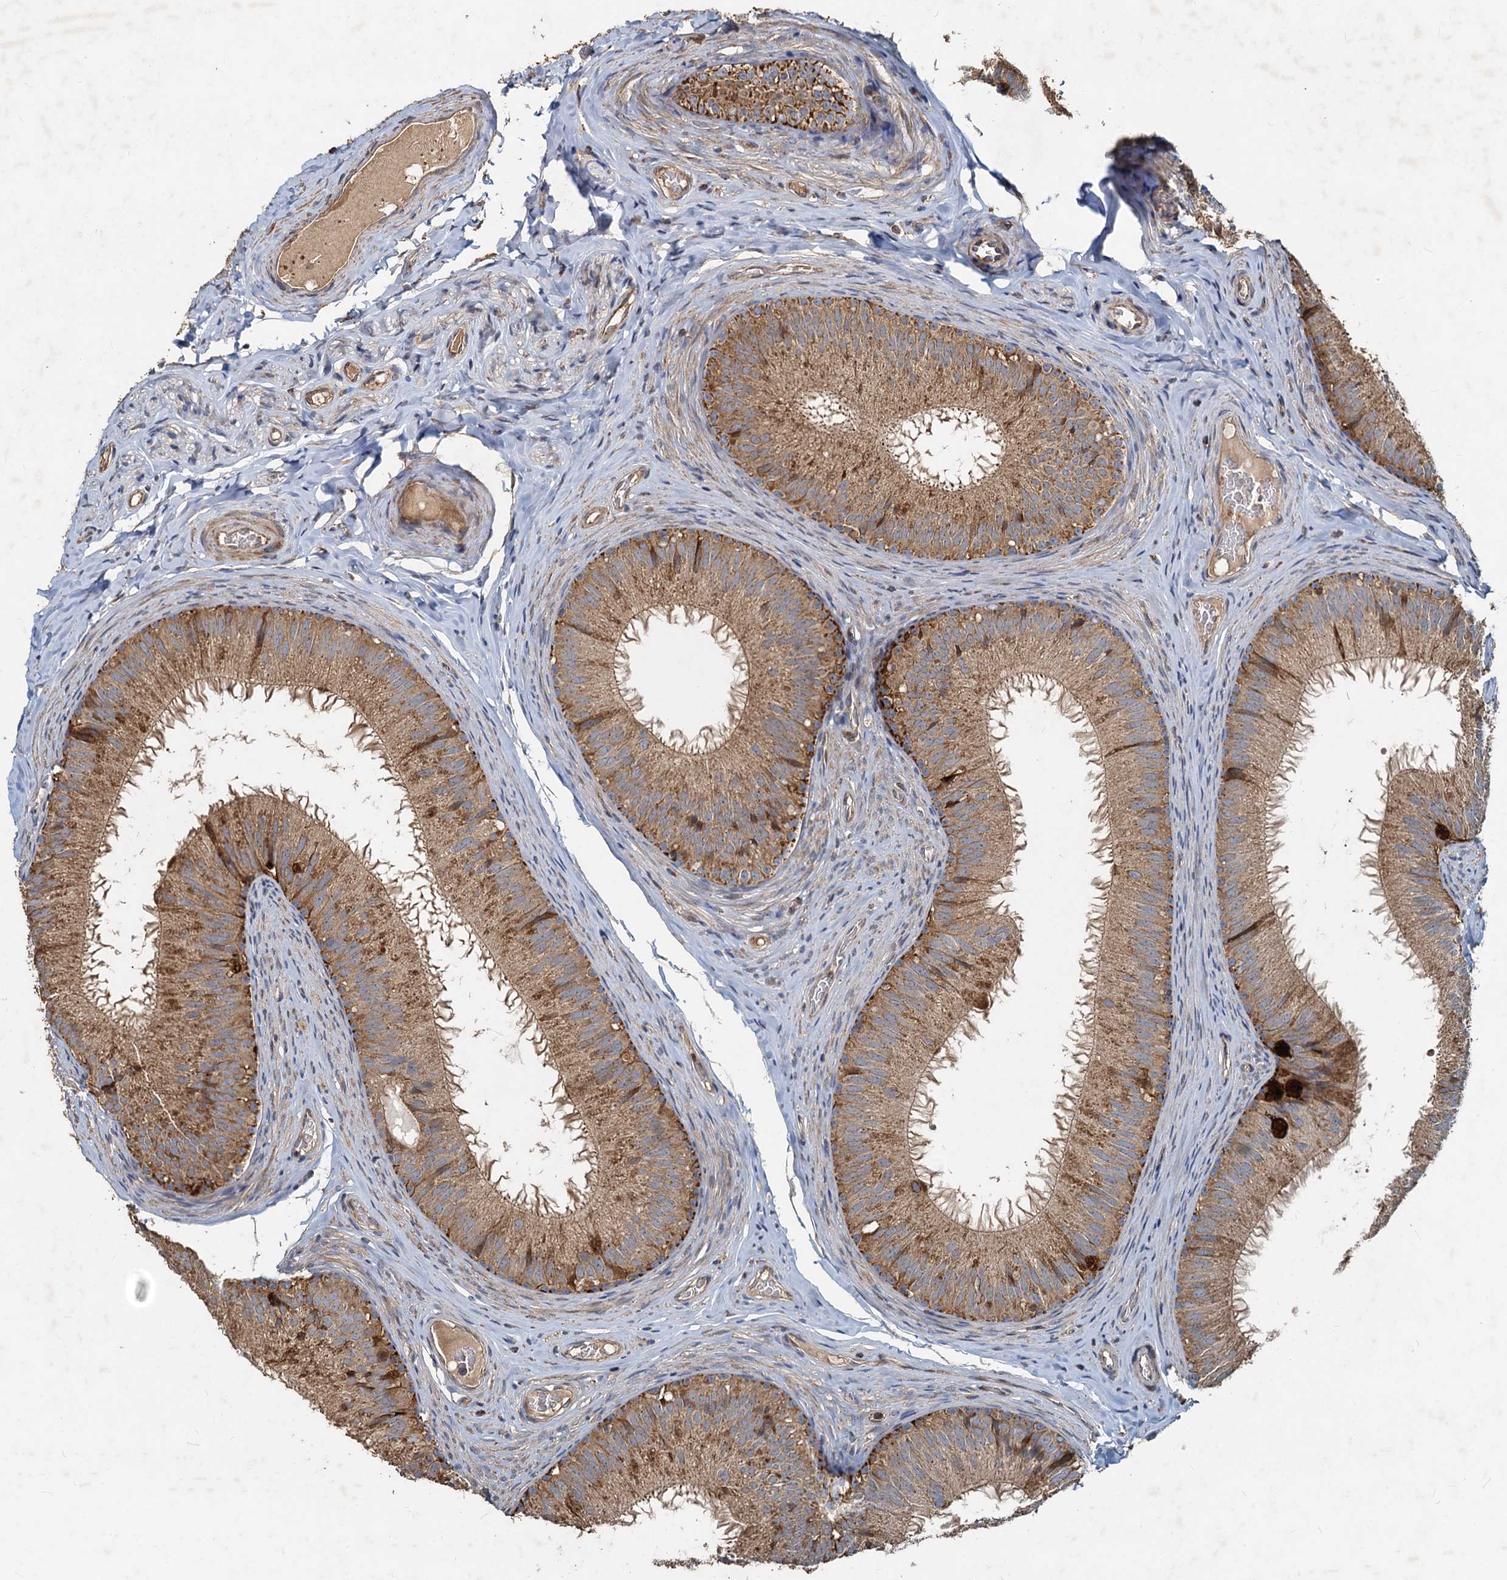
{"staining": {"intensity": "moderate", "quantity": ">75%", "location": "cytoplasmic/membranous"}, "tissue": "epididymis", "cell_type": "Glandular cells", "image_type": "normal", "snomed": [{"axis": "morphology", "description": "Normal tissue, NOS"}, {"axis": "topography", "description": "Epididymis"}], "caption": "Immunohistochemical staining of unremarkable epididymis shows >75% levels of moderate cytoplasmic/membranous protein expression in approximately >75% of glandular cells. Ihc stains the protein in brown and the nuclei are stained blue.", "gene": "SDS", "patient": {"sex": "male", "age": 34}}